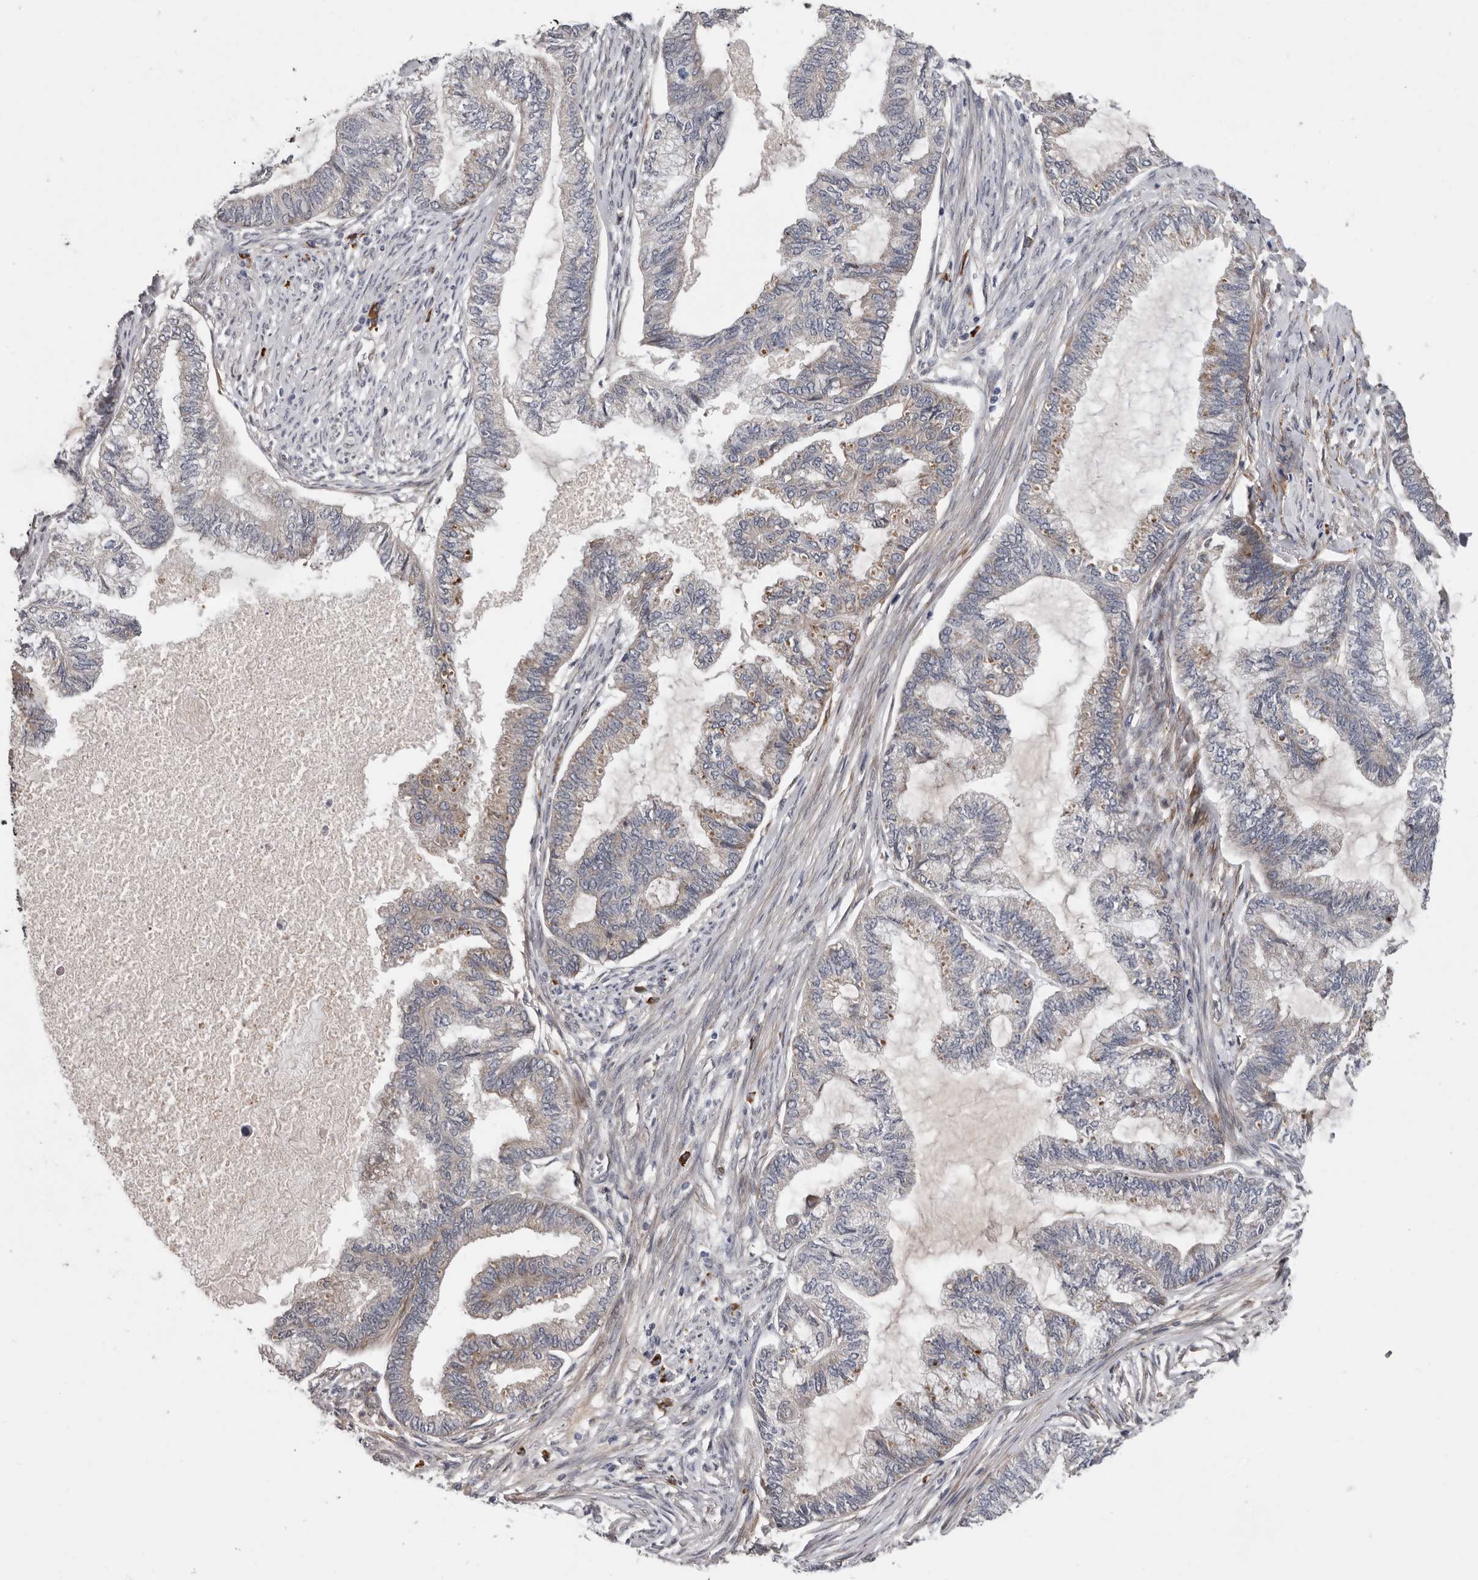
{"staining": {"intensity": "weak", "quantity": "25%-75%", "location": "cytoplasmic/membranous"}, "tissue": "endometrial cancer", "cell_type": "Tumor cells", "image_type": "cancer", "snomed": [{"axis": "morphology", "description": "Adenocarcinoma, NOS"}, {"axis": "topography", "description": "Endometrium"}], "caption": "Endometrial adenocarcinoma stained with a protein marker shows weak staining in tumor cells.", "gene": "ATXN3L", "patient": {"sex": "female", "age": 86}}